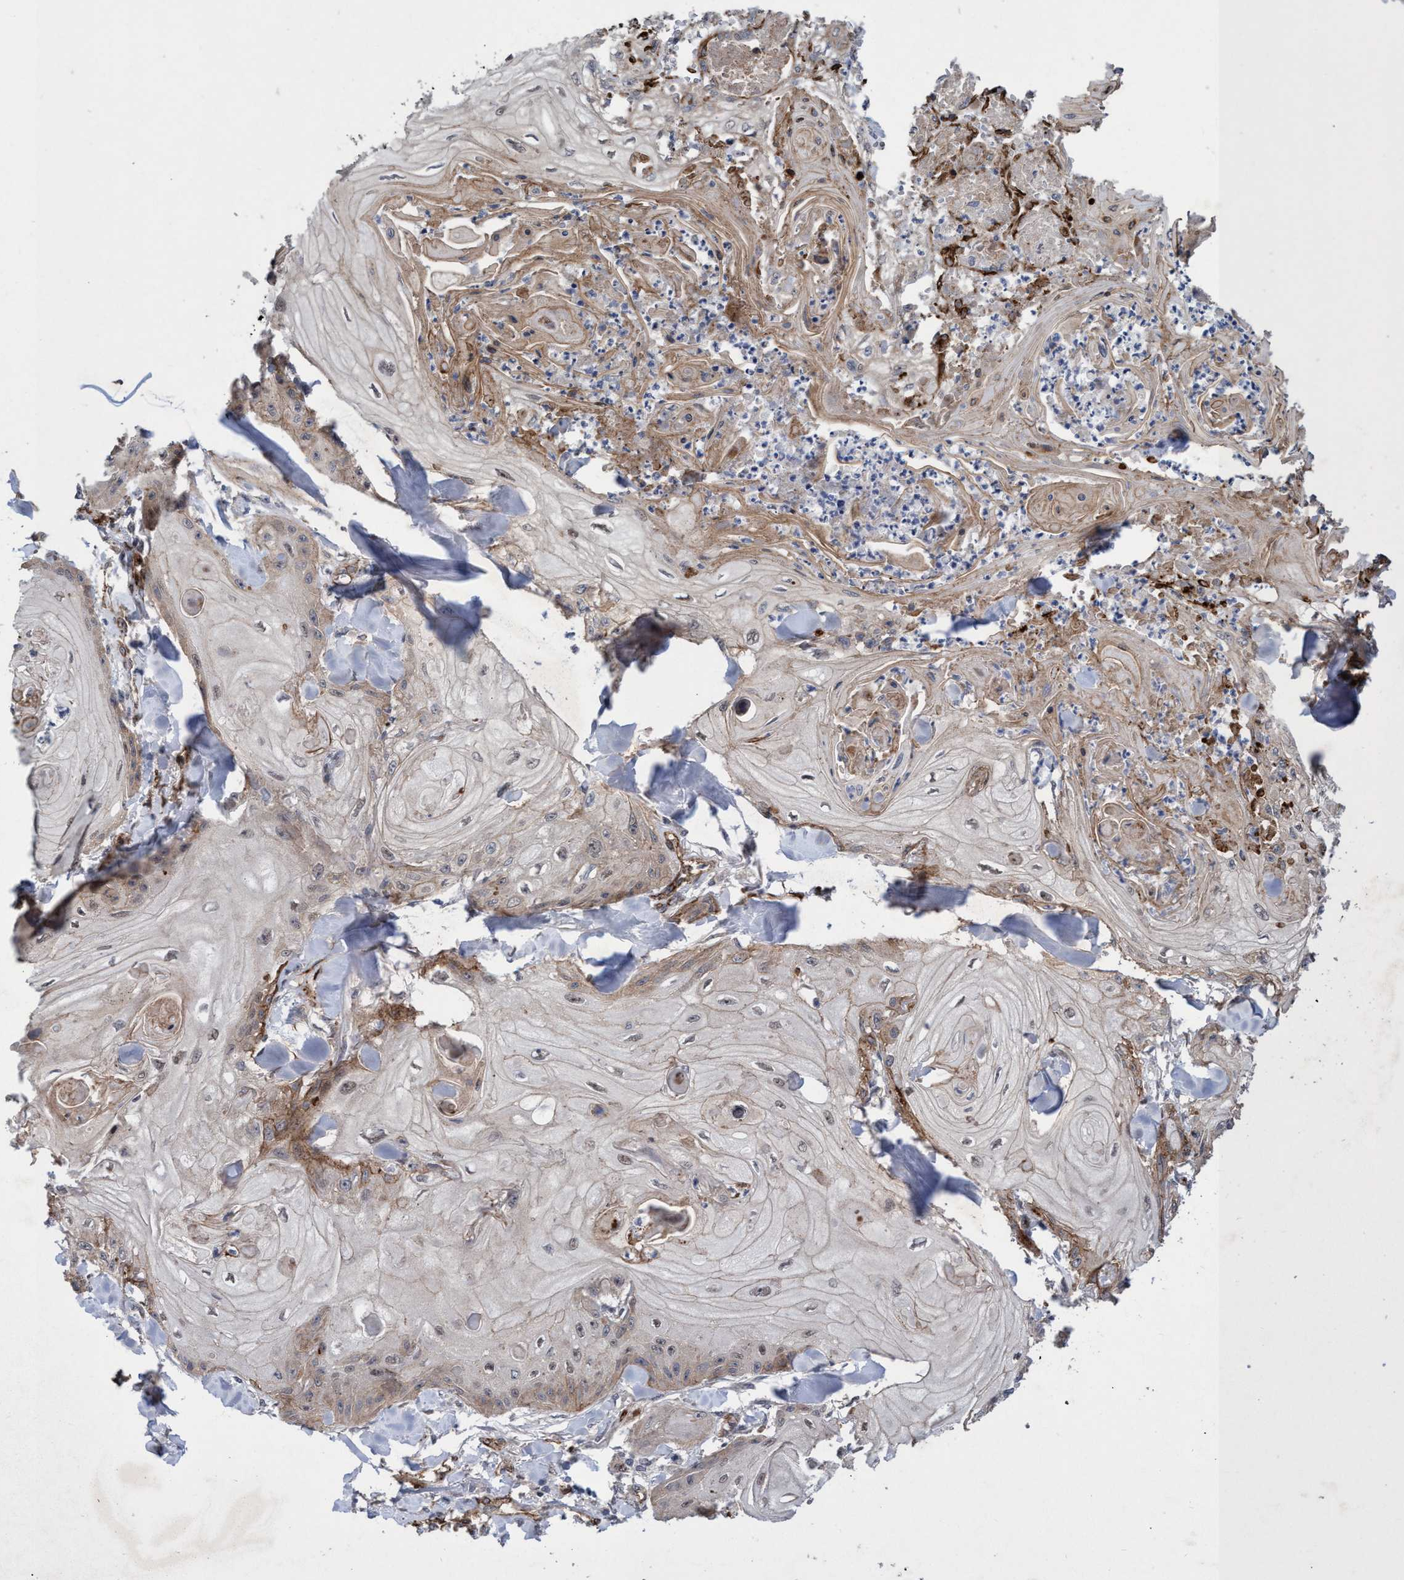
{"staining": {"intensity": "weak", "quantity": "<25%", "location": "cytoplasmic/membranous,nuclear"}, "tissue": "skin cancer", "cell_type": "Tumor cells", "image_type": "cancer", "snomed": [{"axis": "morphology", "description": "Squamous cell carcinoma, NOS"}, {"axis": "topography", "description": "Skin"}], "caption": "High power microscopy photomicrograph of an immunohistochemistry (IHC) histopathology image of skin squamous cell carcinoma, revealing no significant expression in tumor cells.", "gene": "ZNF750", "patient": {"sex": "male", "age": 74}}